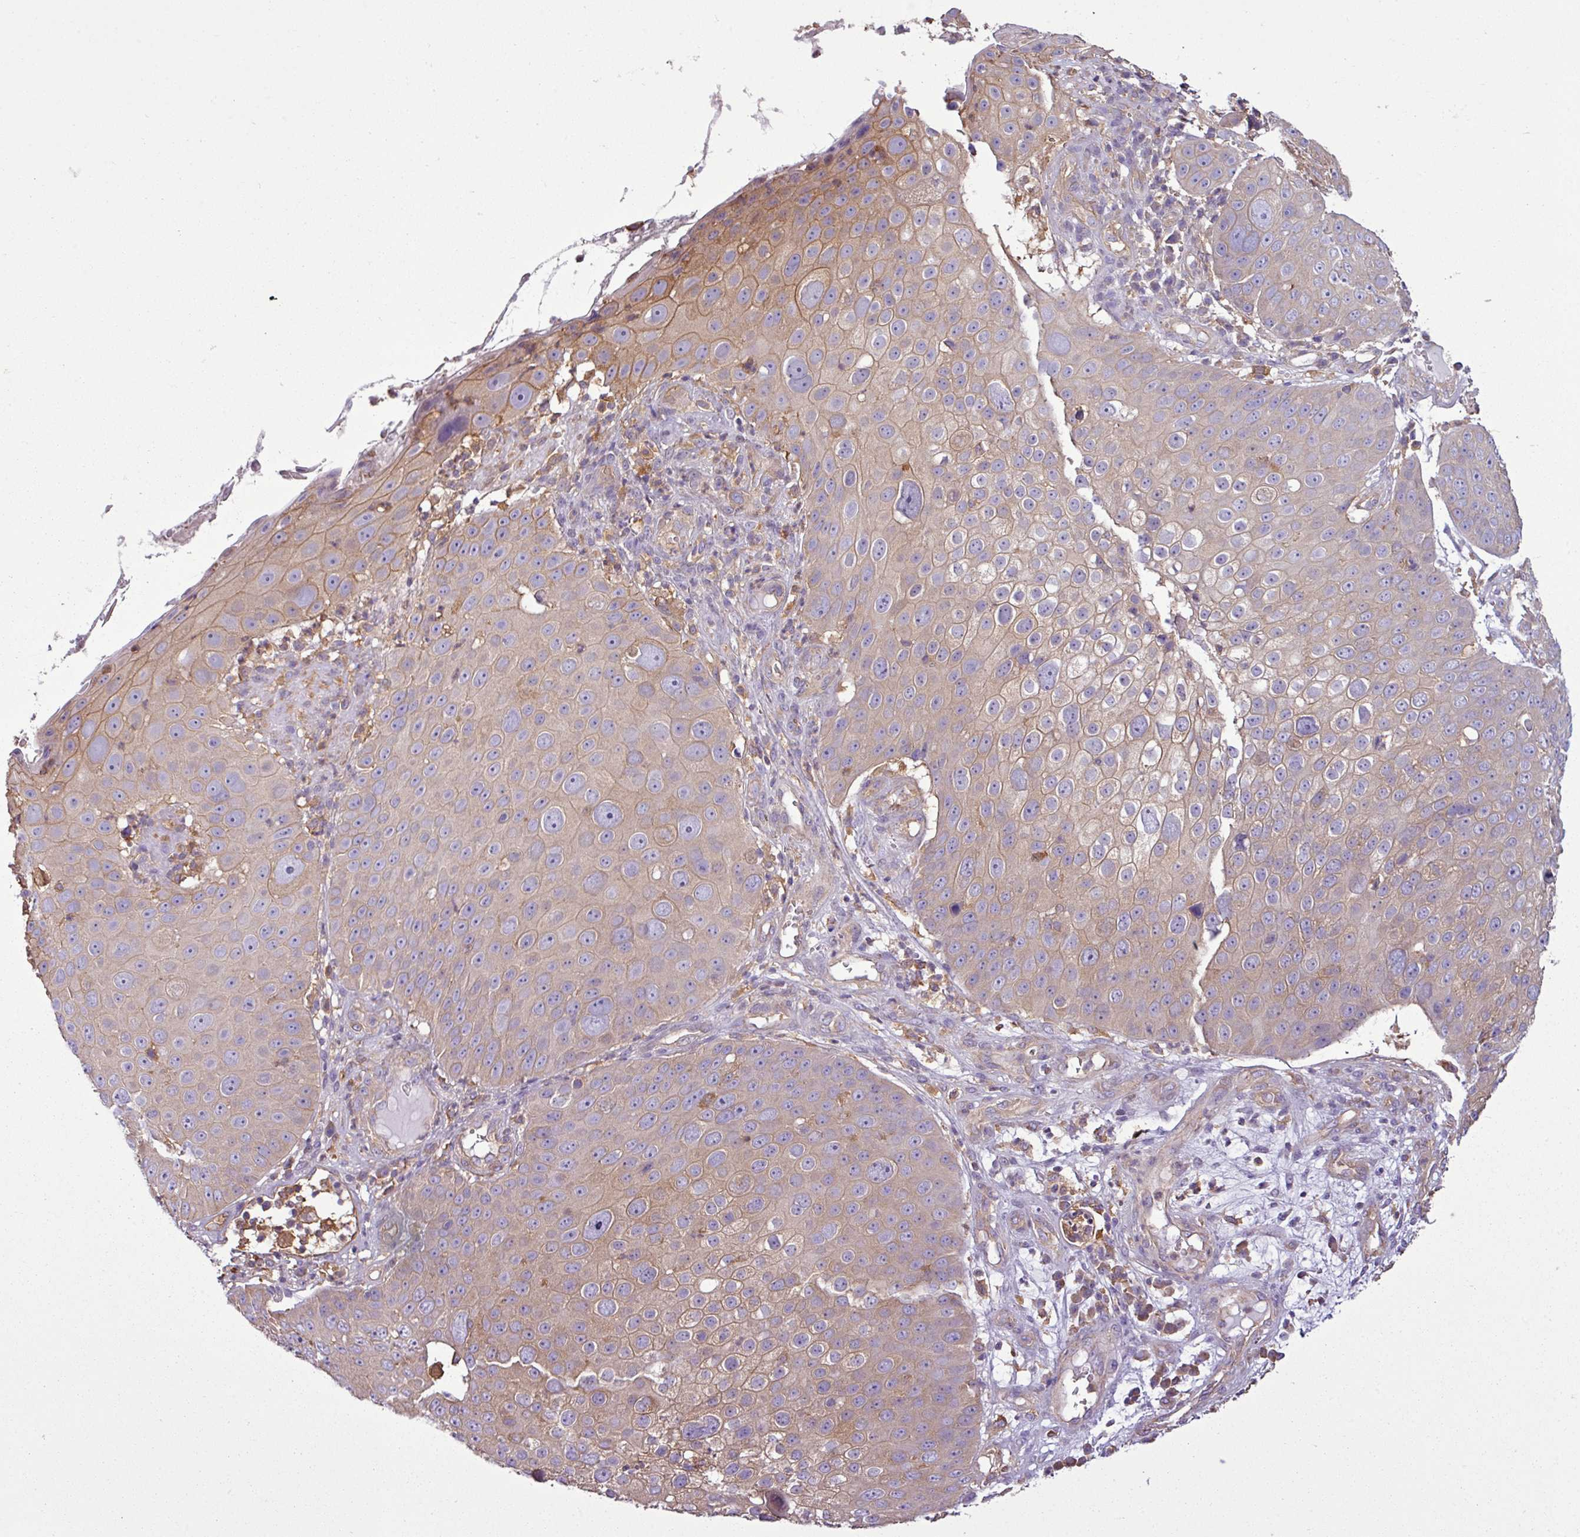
{"staining": {"intensity": "moderate", "quantity": "<25%", "location": "cytoplasmic/membranous"}, "tissue": "skin cancer", "cell_type": "Tumor cells", "image_type": "cancer", "snomed": [{"axis": "morphology", "description": "Squamous cell carcinoma, NOS"}, {"axis": "topography", "description": "Skin"}], "caption": "Immunohistochemistry (IHC) micrograph of neoplastic tissue: squamous cell carcinoma (skin) stained using IHC reveals low levels of moderate protein expression localized specifically in the cytoplasmic/membranous of tumor cells, appearing as a cytoplasmic/membranous brown color.", "gene": "PACSIN2", "patient": {"sex": "male", "age": 71}}